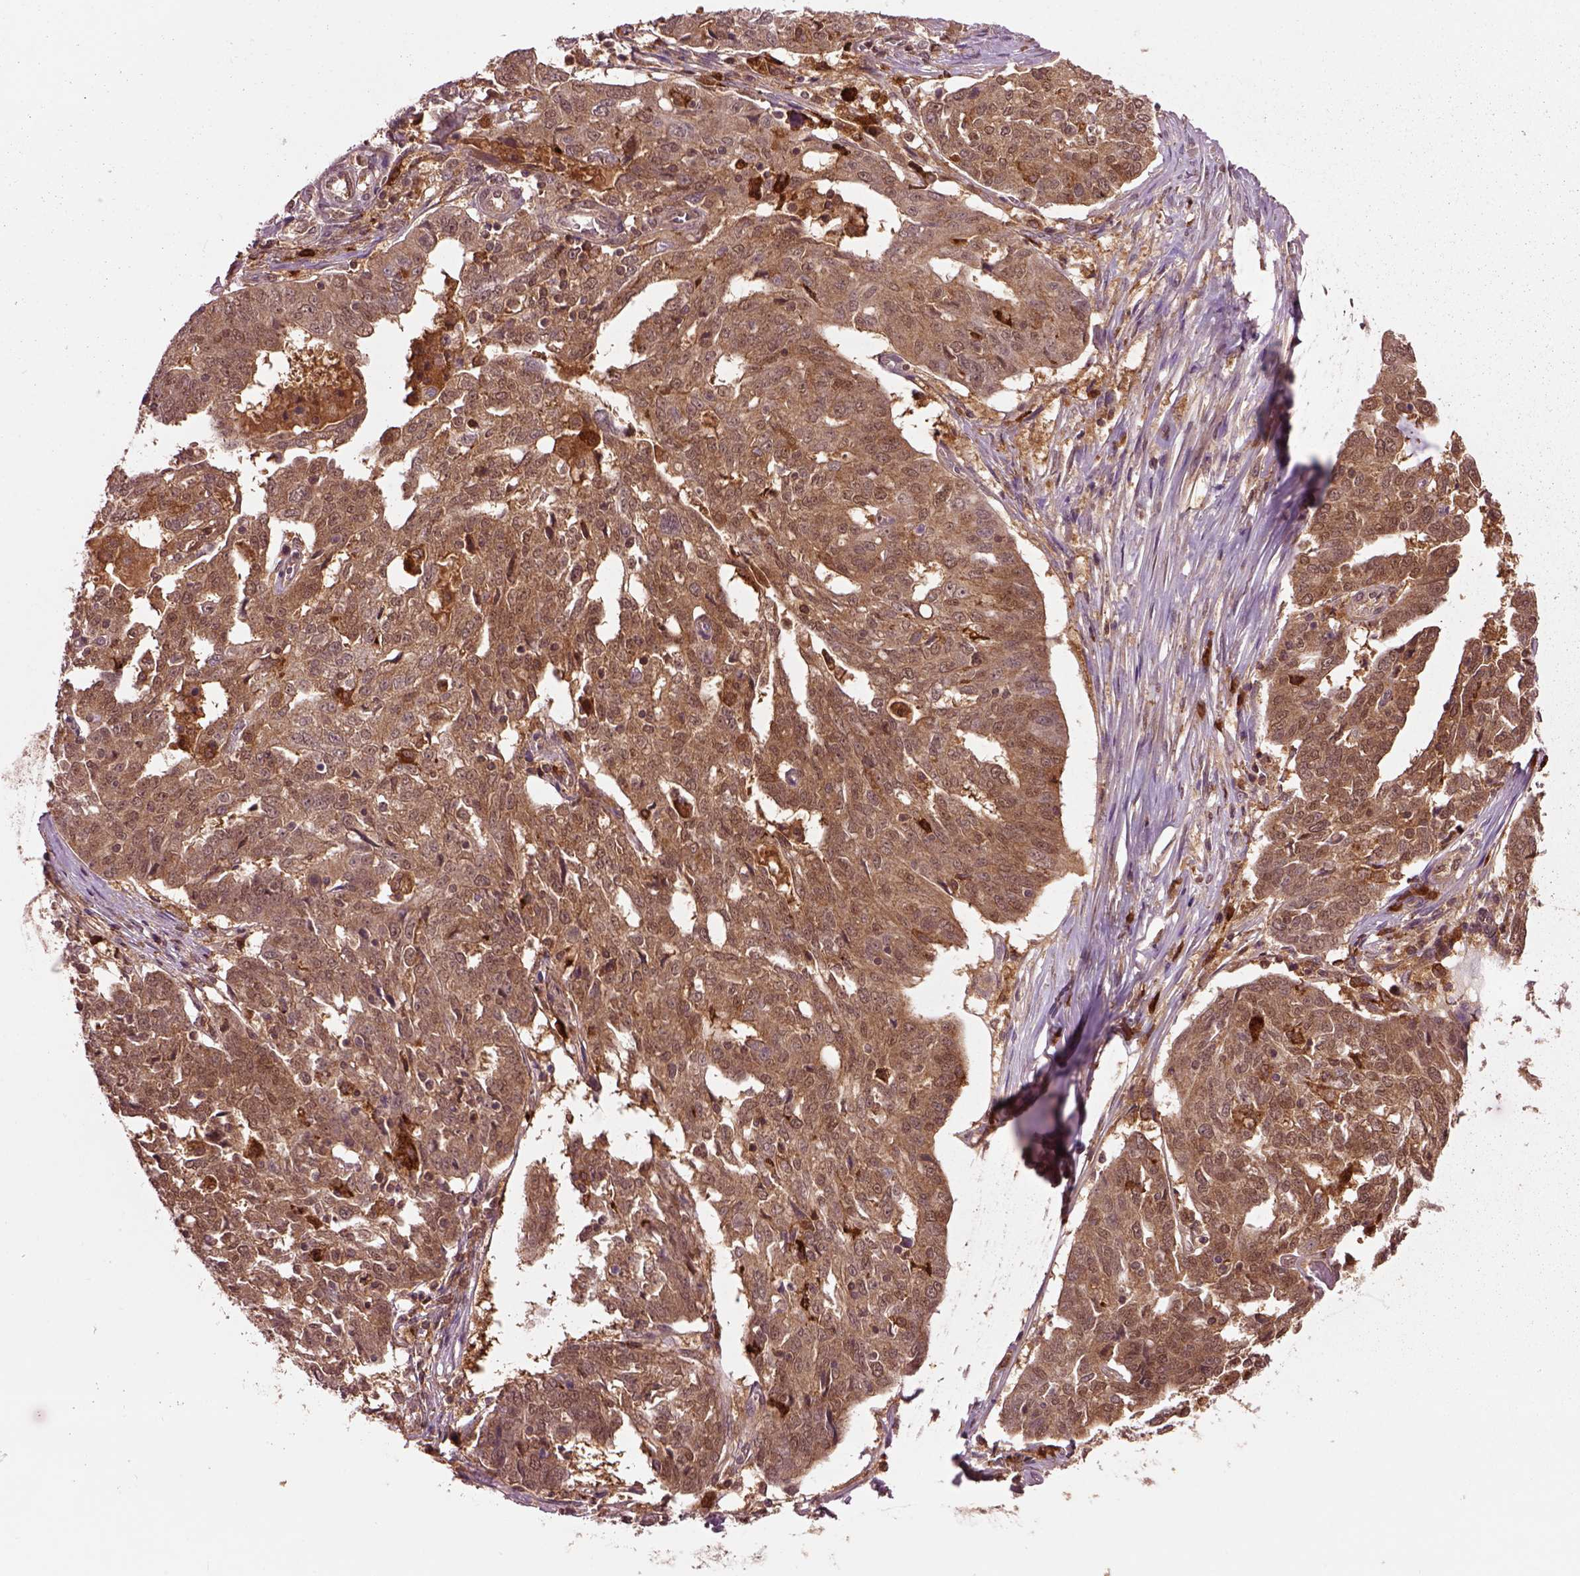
{"staining": {"intensity": "moderate", "quantity": ">75%", "location": "cytoplasmic/membranous"}, "tissue": "ovarian cancer", "cell_type": "Tumor cells", "image_type": "cancer", "snomed": [{"axis": "morphology", "description": "Cystadenocarcinoma, serous, NOS"}, {"axis": "topography", "description": "Ovary"}], "caption": "The immunohistochemical stain shows moderate cytoplasmic/membranous staining in tumor cells of serous cystadenocarcinoma (ovarian) tissue. The protein is shown in brown color, while the nuclei are stained blue.", "gene": "MDP1", "patient": {"sex": "female", "age": 67}}